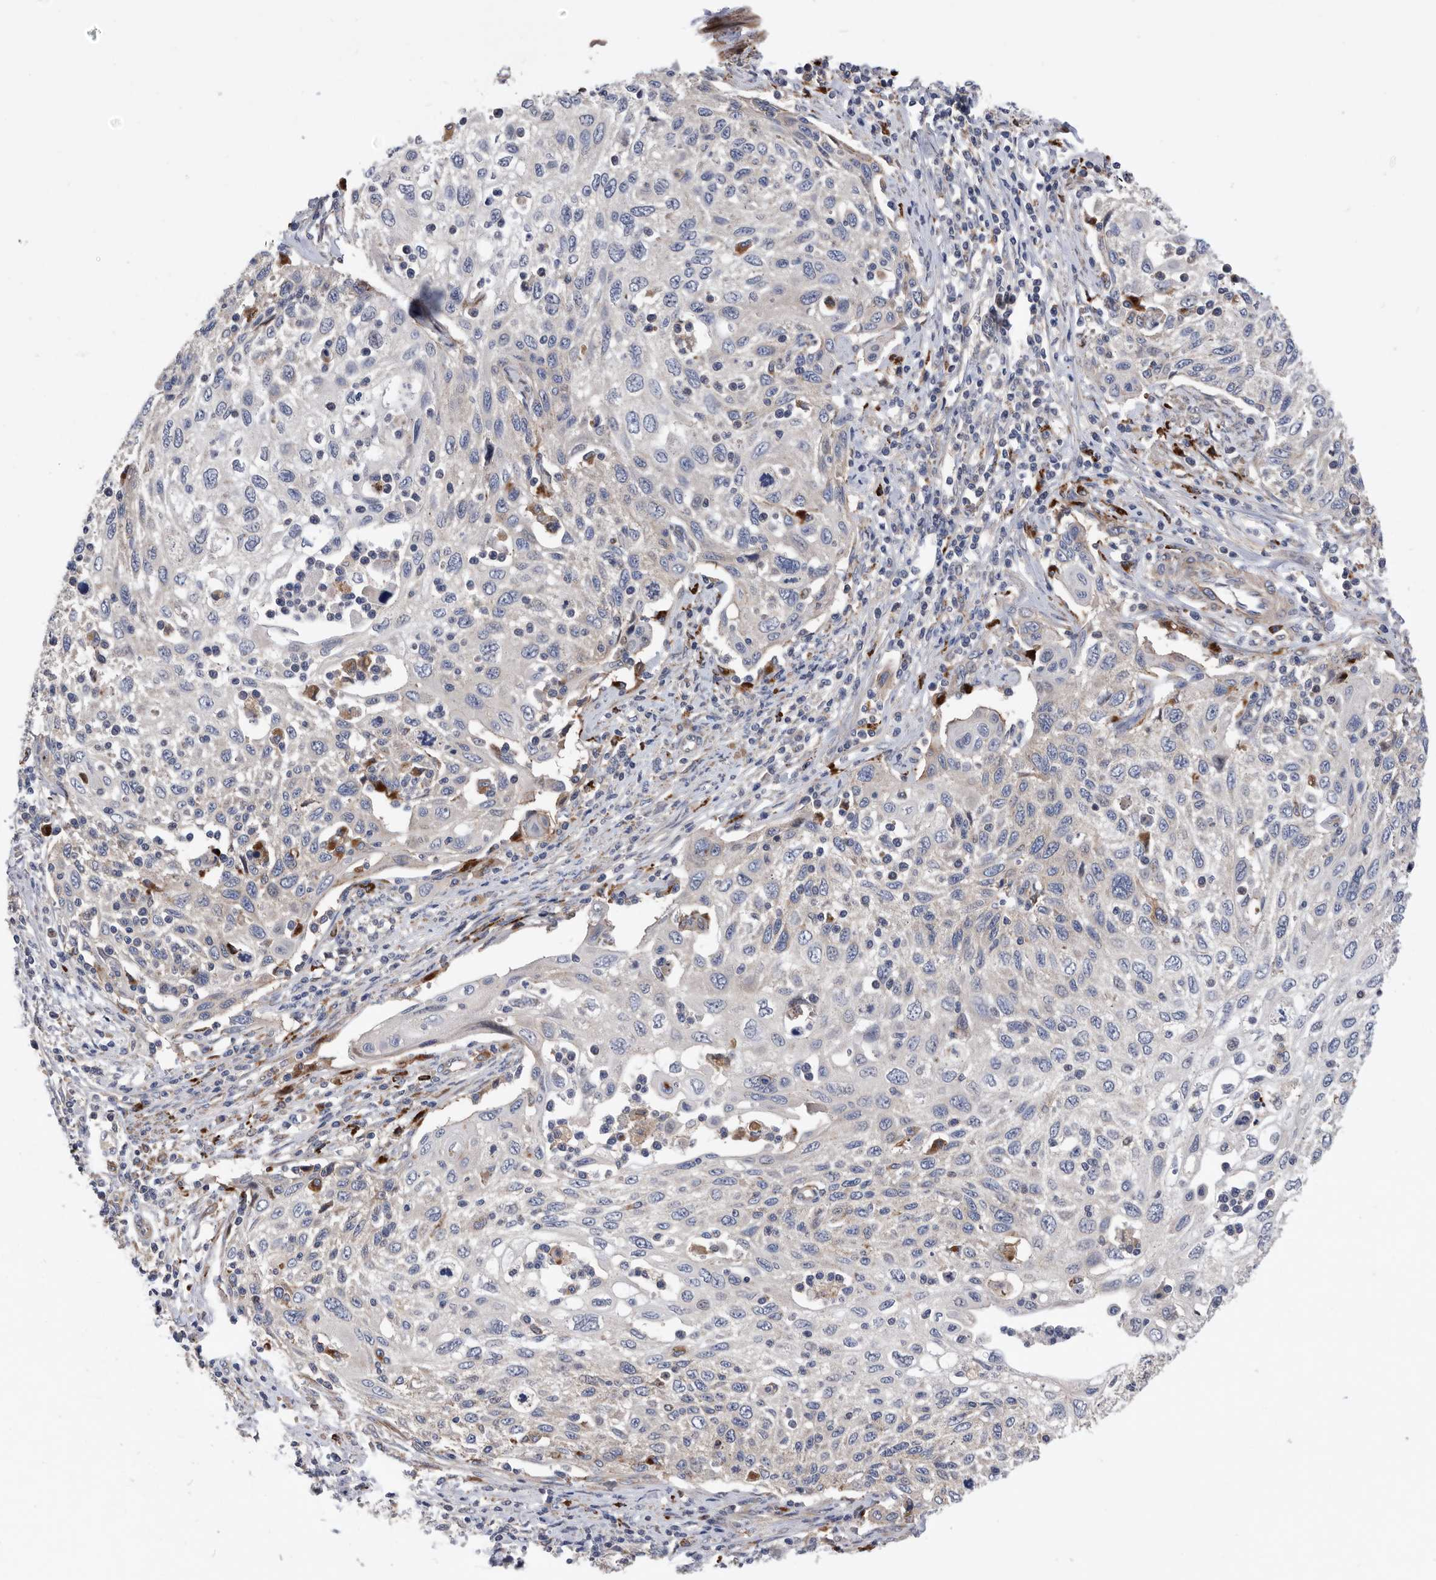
{"staining": {"intensity": "negative", "quantity": "none", "location": "none"}, "tissue": "cervical cancer", "cell_type": "Tumor cells", "image_type": "cancer", "snomed": [{"axis": "morphology", "description": "Squamous cell carcinoma, NOS"}, {"axis": "topography", "description": "Cervix"}], "caption": "Immunohistochemical staining of human cervical squamous cell carcinoma displays no significant staining in tumor cells. (Brightfield microscopy of DAB (3,3'-diaminobenzidine) IHC at high magnification).", "gene": "BAIAP3", "patient": {"sex": "female", "age": 70}}